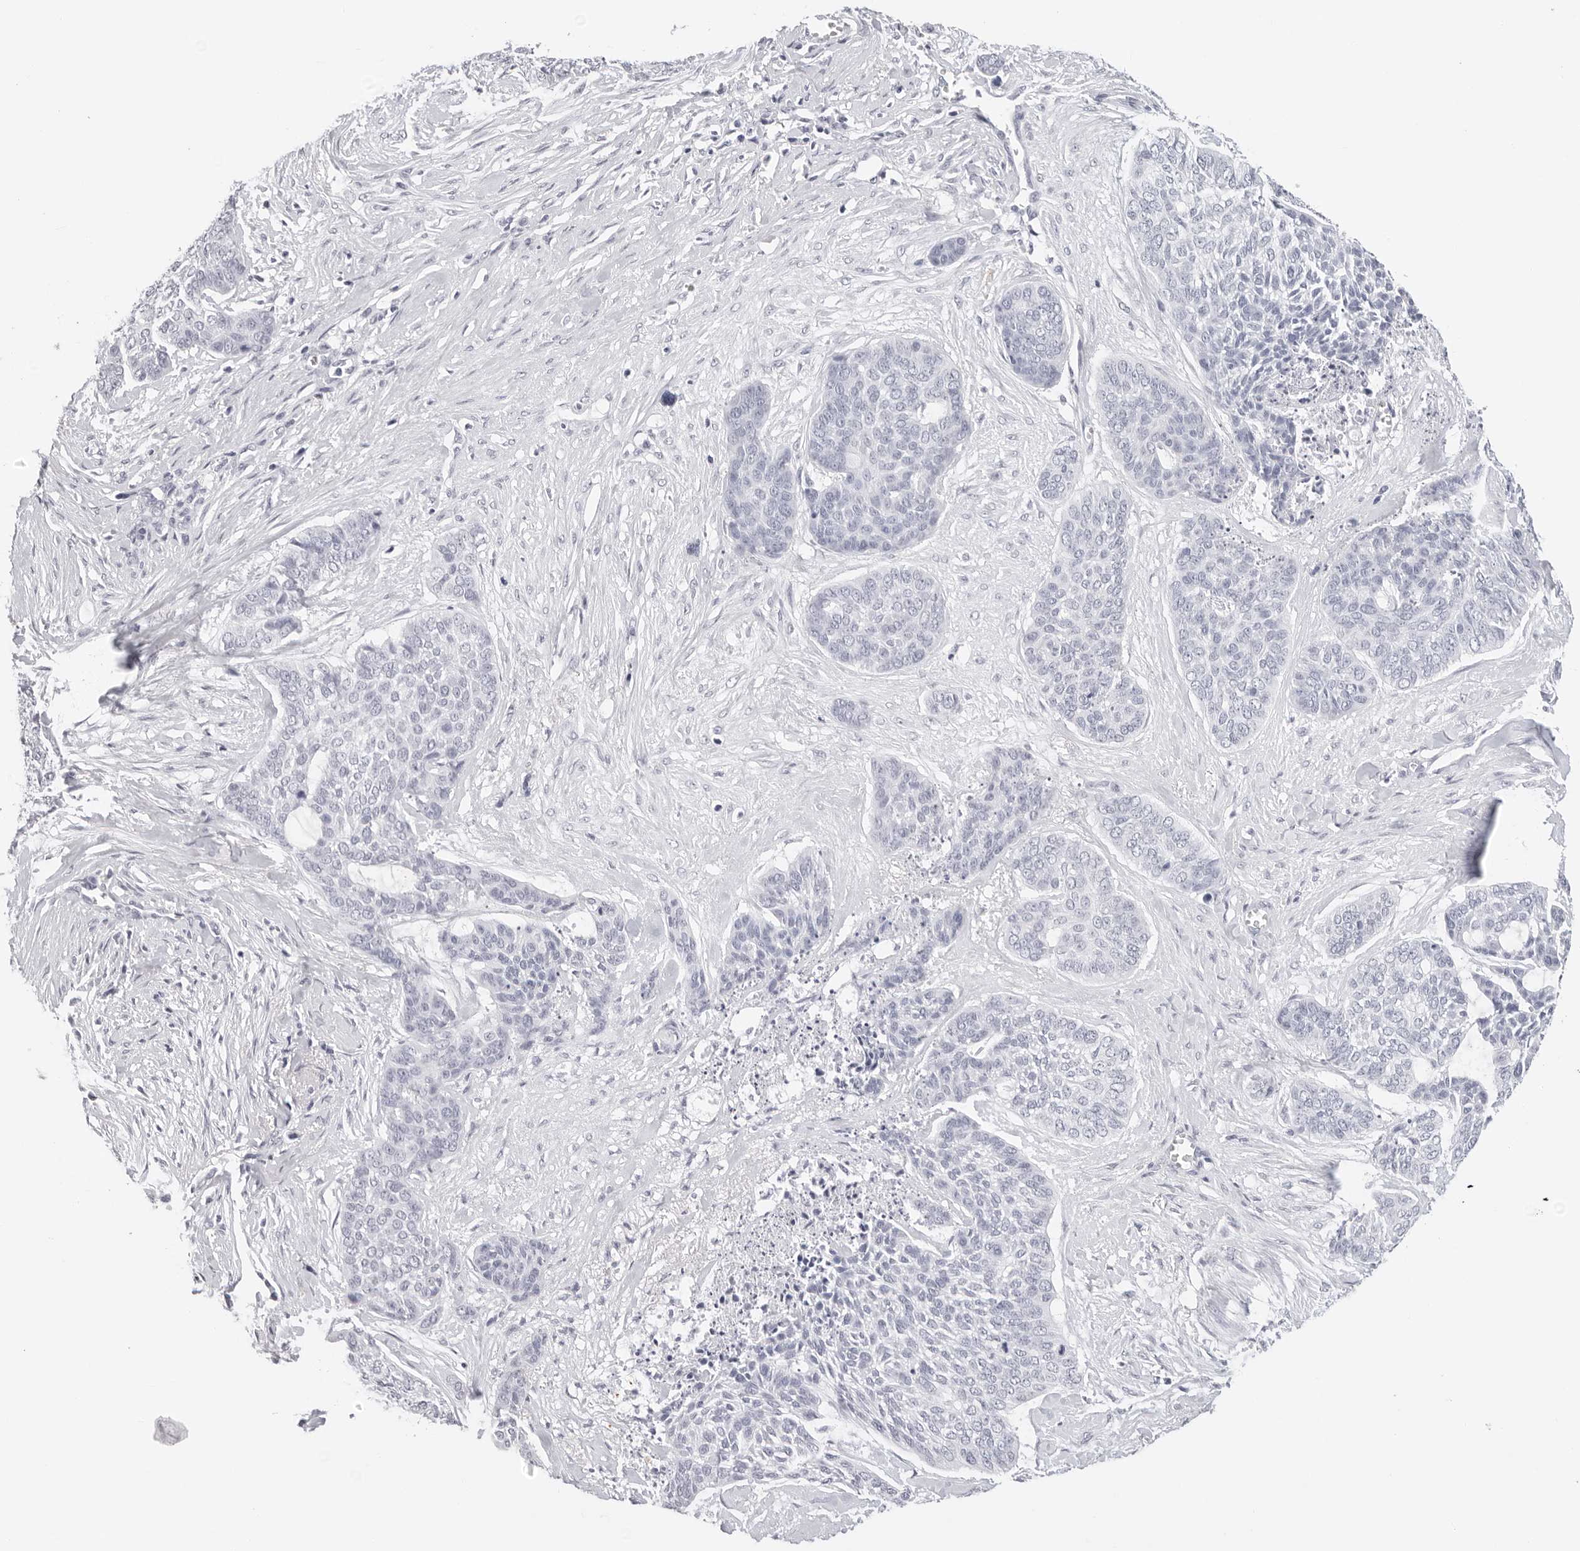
{"staining": {"intensity": "negative", "quantity": "none", "location": "none"}, "tissue": "skin cancer", "cell_type": "Tumor cells", "image_type": "cancer", "snomed": [{"axis": "morphology", "description": "Basal cell carcinoma"}, {"axis": "topography", "description": "Skin"}], "caption": "DAB (3,3'-diaminobenzidine) immunohistochemical staining of basal cell carcinoma (skin) reveals no significant expression in tumor cells.", "gene": "AGMAT", "patient": {"sex": "female", "age": 64}}